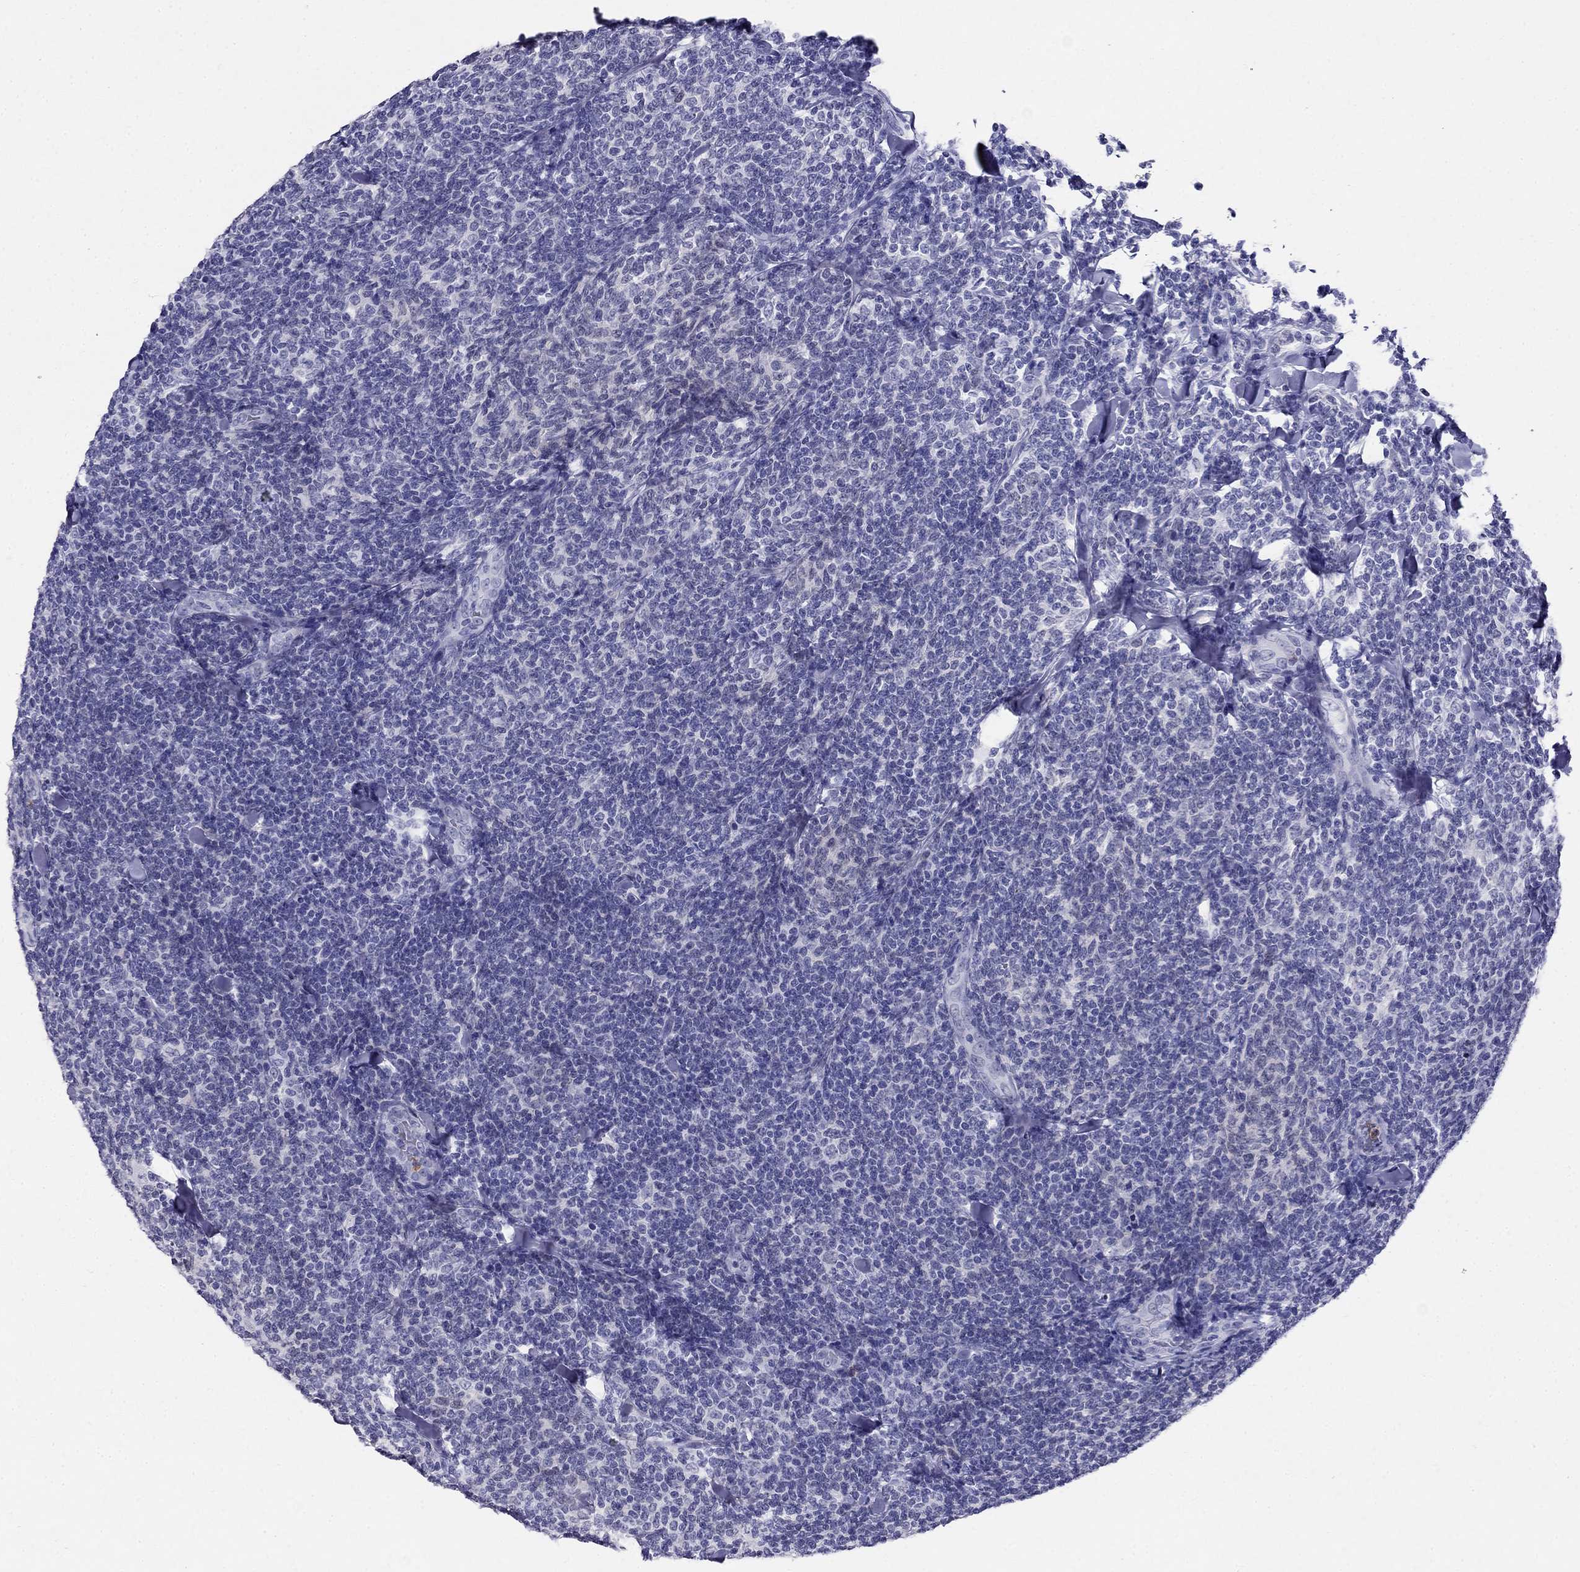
{"staining": {"intensity": "negative", "quantity": "none", "location": "none"}, "tissue": "lymphoma", "cell_type": "Tumor cells", "image_type": "cancer", "snomed": [{"axis": "morphology", "description": "Malignant lymphoma, non-Hodgkin's type, Low grade"}, {"axis": "topography", "description": "Lymph node"}], "caption": "High magnification brightfield microscopy of malignant lymphoma, non-Hodgkin's type (low-grade) stained with DAB (3,3'-diaminobenzidine) (brown) and counterstained with hematoxylin (blue): tumor cells show no significant staining.", "gene": "PPP1R36", "patient": {"sex": "female", "age": 56}}